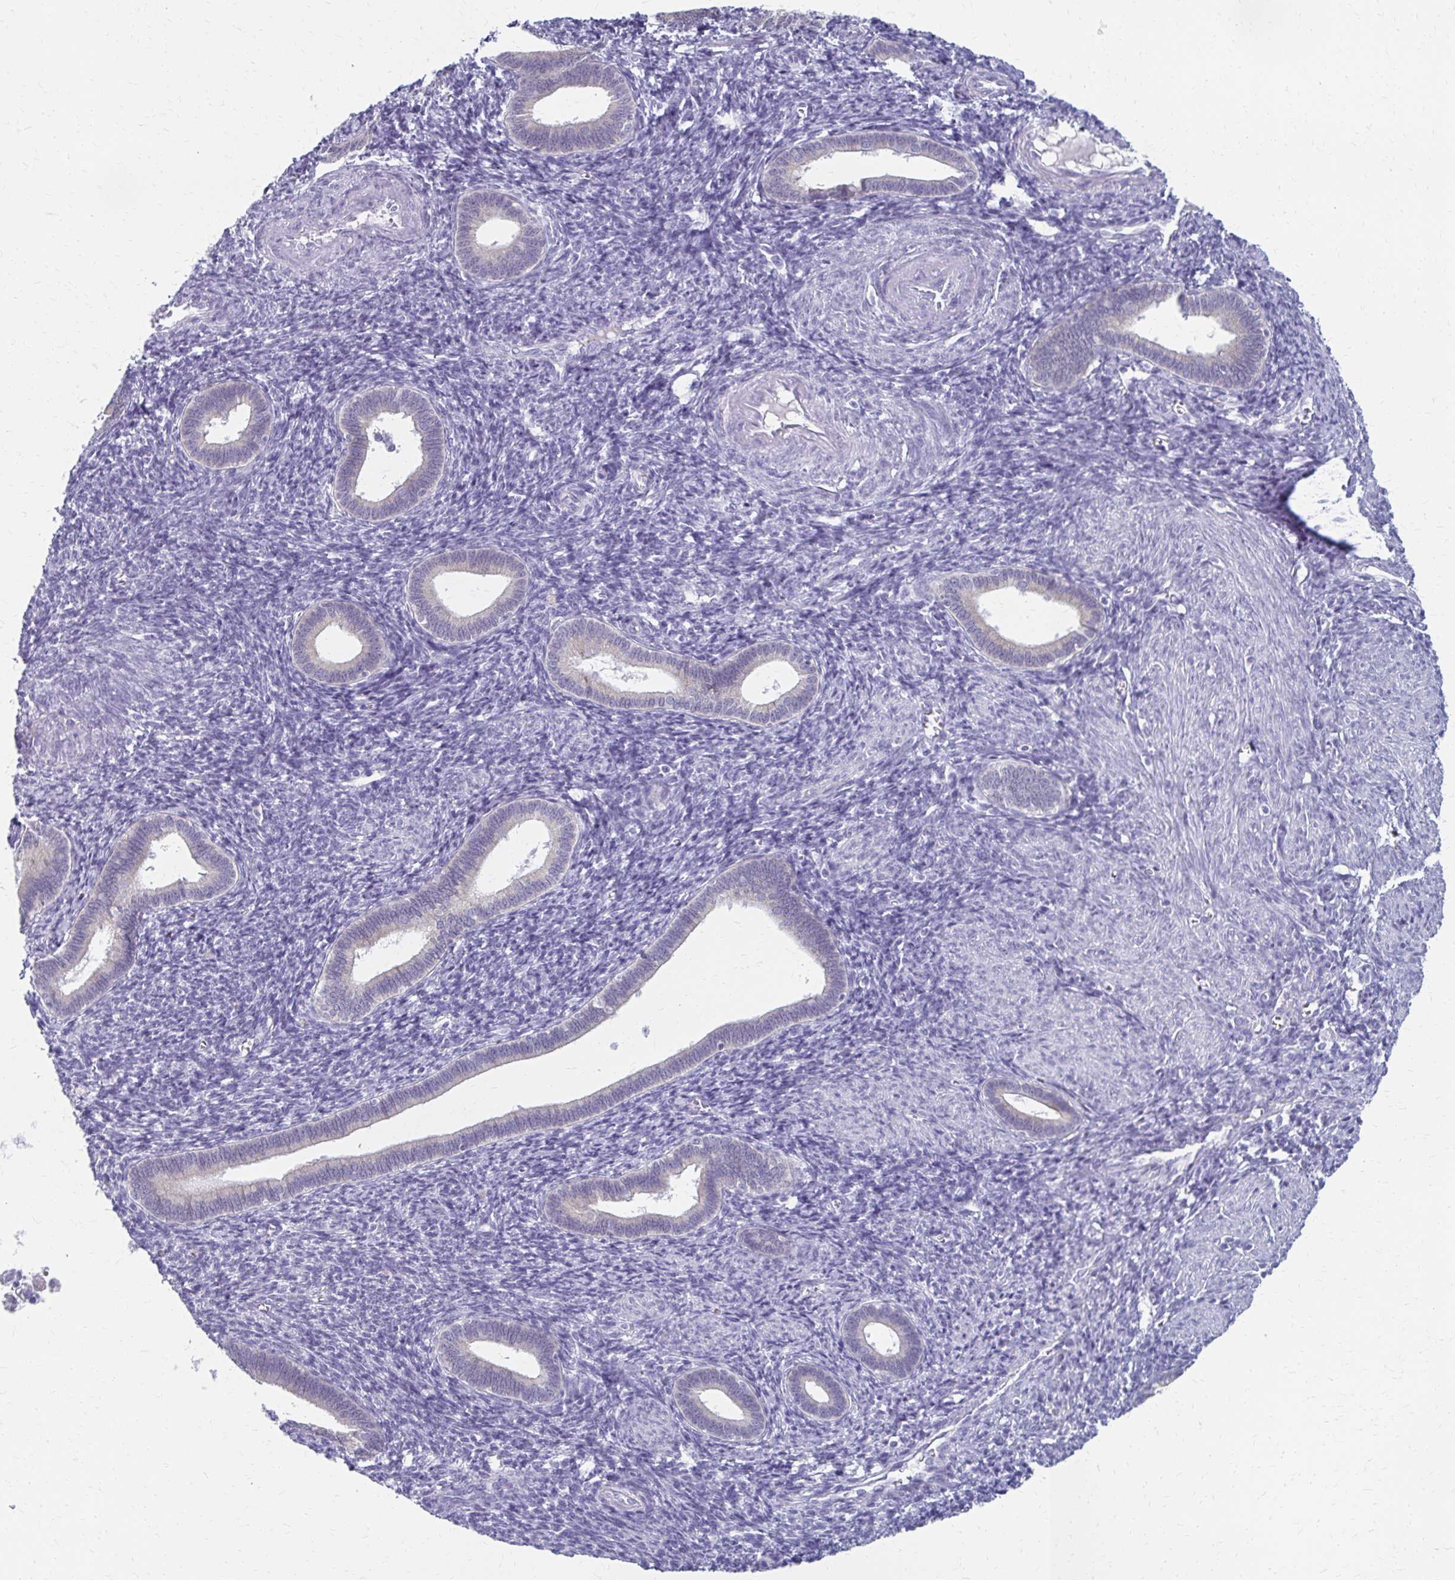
{"staining": {"intensity": "negative", "quantity": "none", "location": "none"}, "tissue": "endometrium", "cell_type": "Cells in endometrial stroma", "image_type": "normal", "snomed": [{"axis": "morphology", "description": "Normal tissue, NOS"}, {"axis": "topography", "description": "Endometrium"}], "caption": "IHC photomicrograph of unremarkable endometrium: endometrium stained with DAB demonstrates no significant protein positivity in cells in endometrial stroma.", "gene": "CYB5A", "patient": {"sex": "female", "age": 41}}